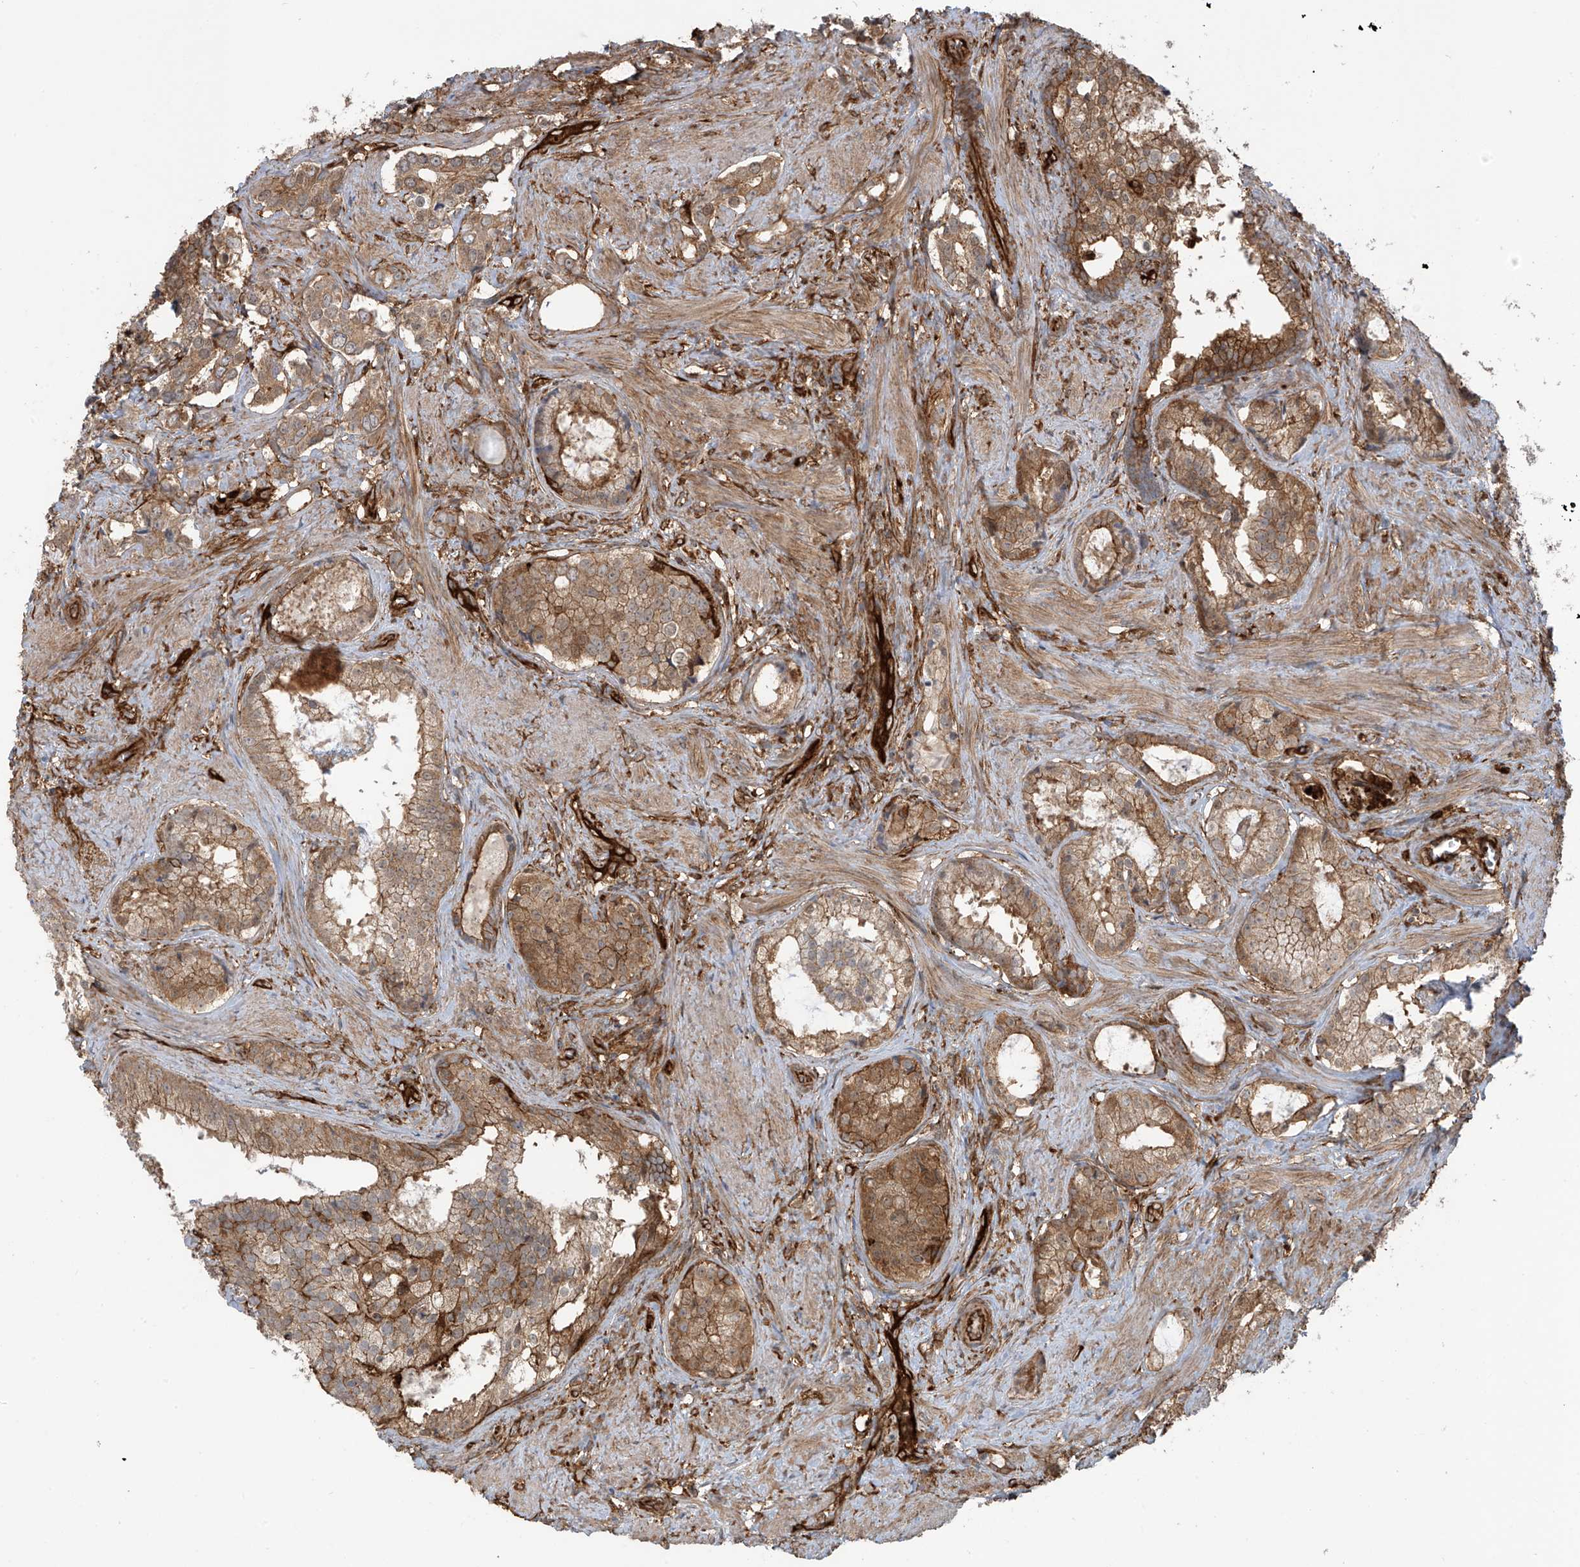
{"staining": {"intensity": "moderate", "quantity": ">75%", "location": "cytoplasmic/membranous"}, "tissue": "prostate cancer", "cell_type": "Tumor cells", "image_type": "cancer", "snomed": [{"axis": "morphology", "description": "Adenocarcinoma, High grade"}, {"axis": "topography", "description": "Prostate"}], "caption": "IHC (DAB) staining of human prostate high-grade adenocarcinoma exhibits moderate cytoplasmic/membranous protein positivity in approximately >75% of tumor cells.", "gene": "SLC9A2", "patient": {"sex": "male", "age": 58}}